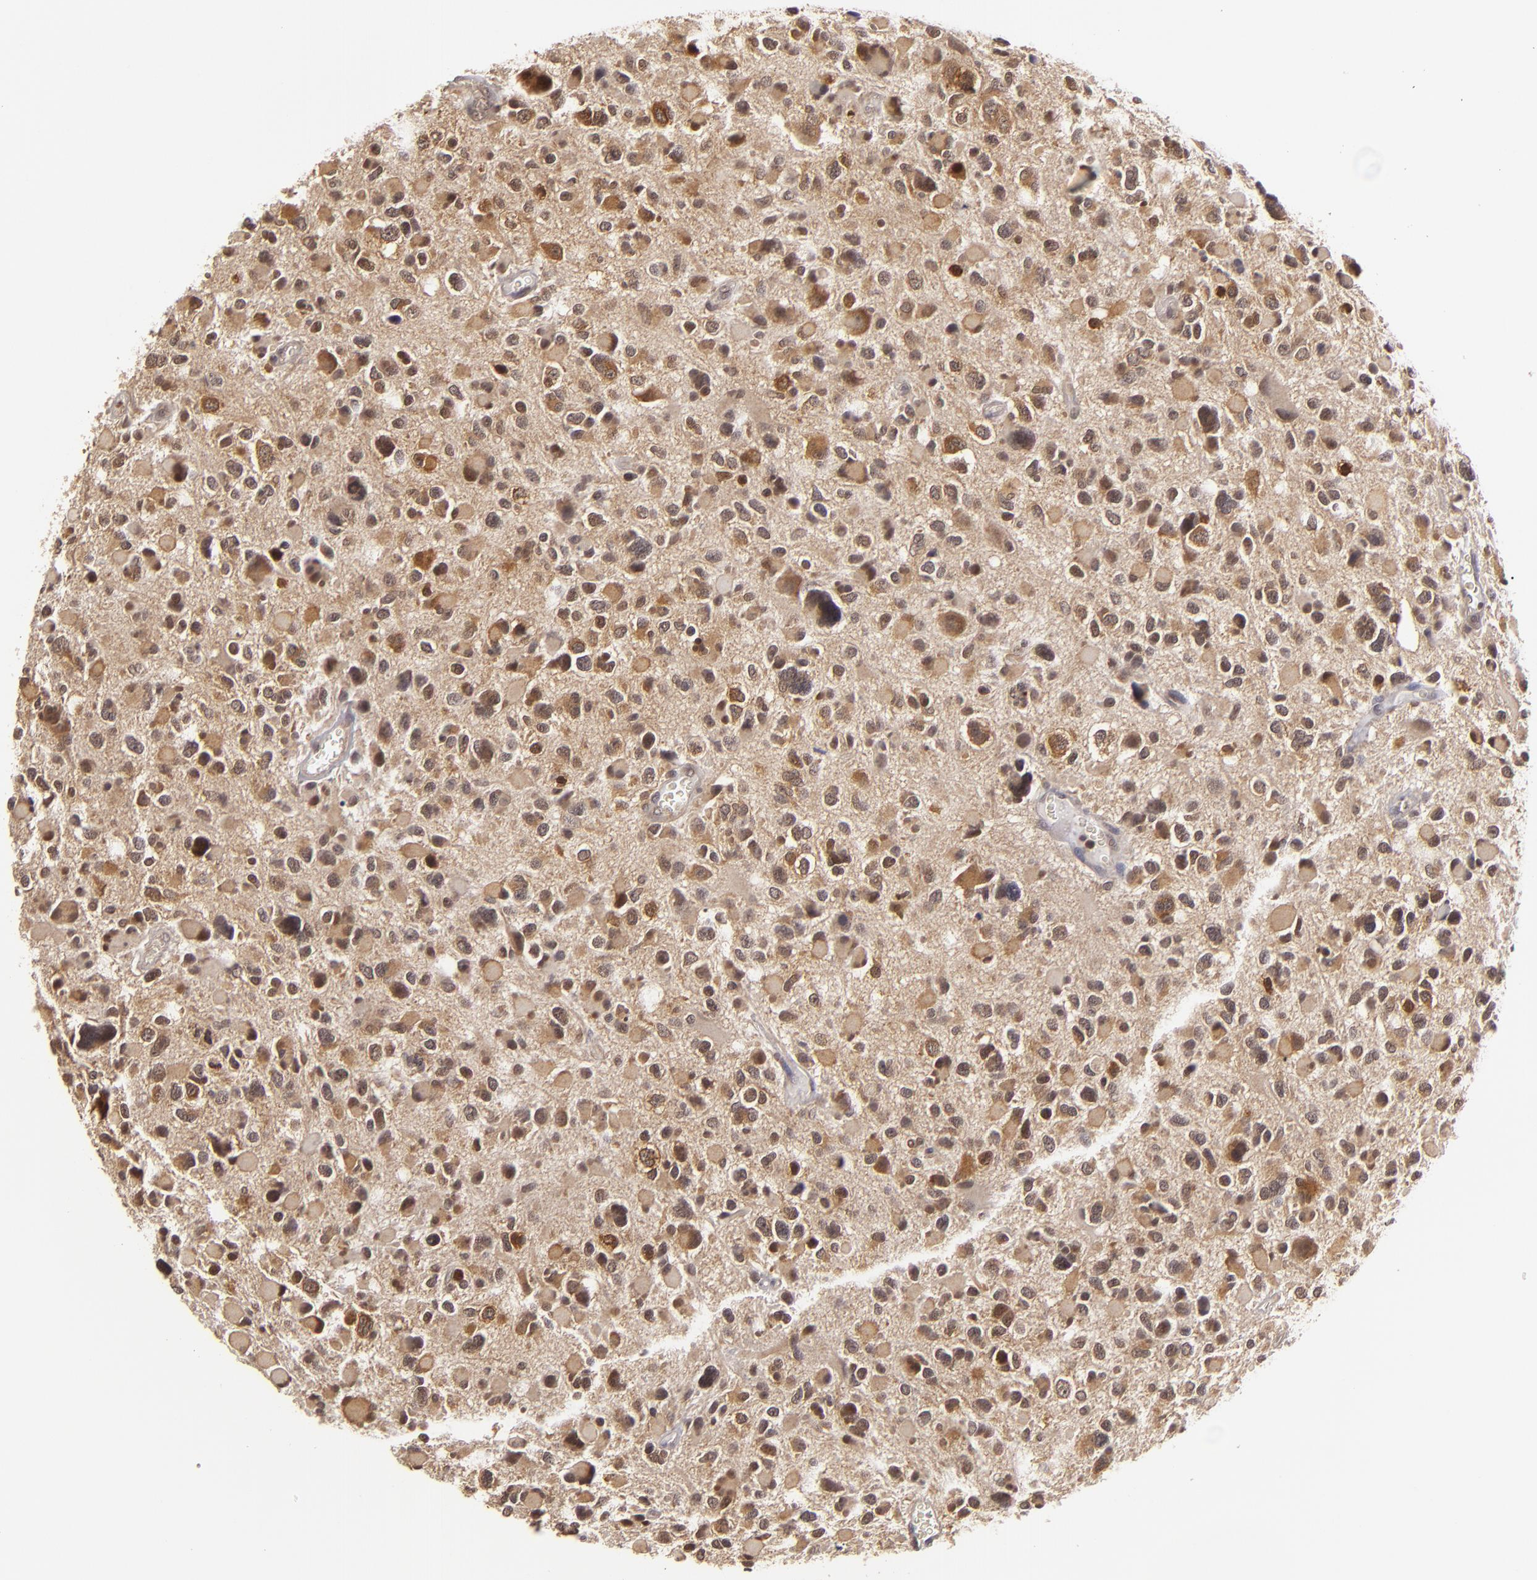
{"staining": {"intensity": "moderate", "quantity": "25%-75%", "location": "cytoplasmic/membranous"}, "tissue": "glioma", "cell_type": "Tumor cells", "image_type": "cancer", "snomed": [{"axis": "morphology", "description": "Glioma, malignant, High grade"}, {"axis": "topography", "description": "Brain"}], "caption": "A brown stain shows moderate cytoplasmic/membranous staining of a protein in malignant glioma (high-grade) tumor cells.", "gene": "MAPK3", "patient": {"sex": "female", "age": 37}}